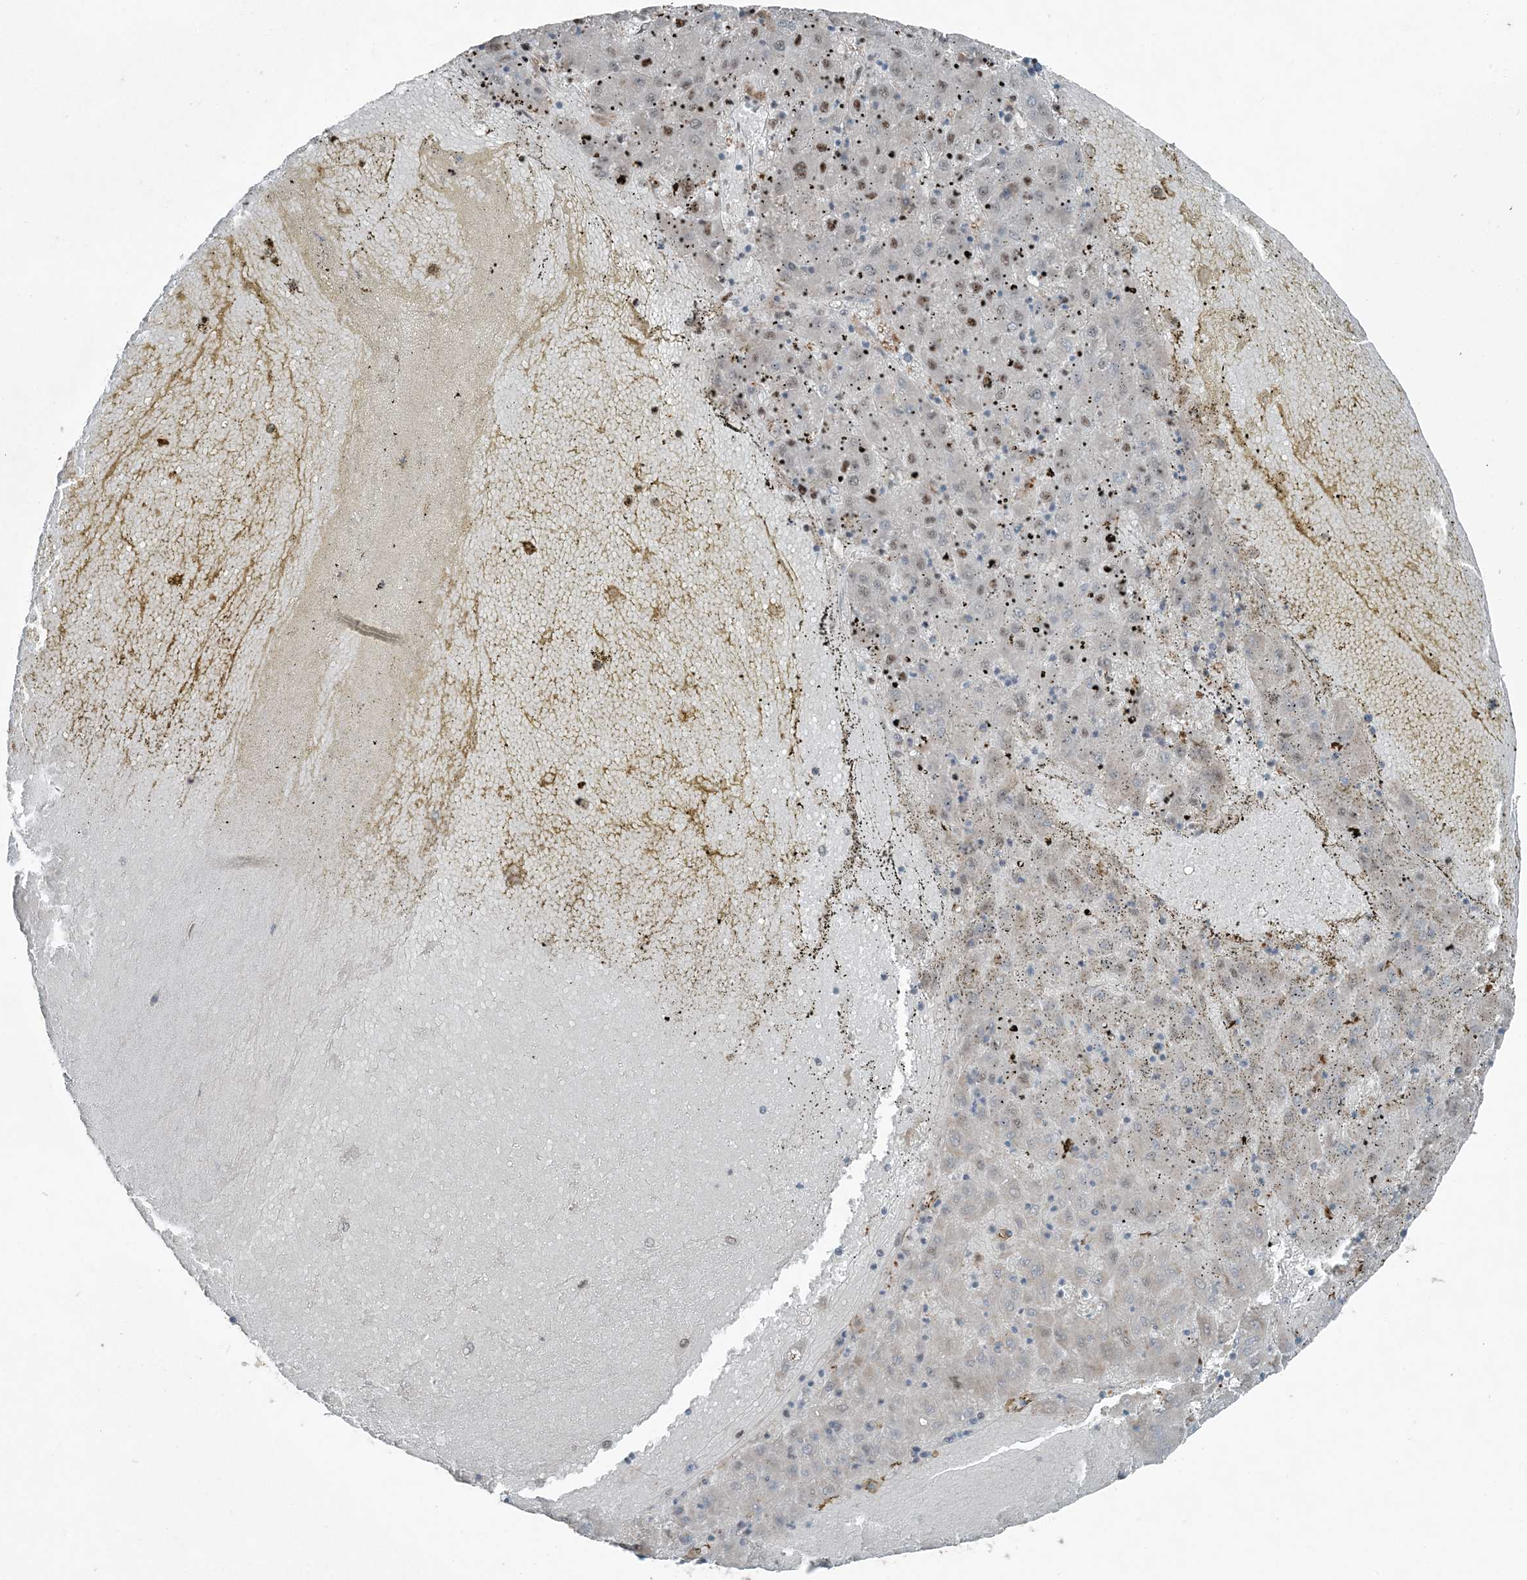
{"staining": {"intensity": "weak", "quantity": "<25%", "location": "nuclear"}, "tissue": "liver cancer", "cell_type": "Tumor cells", "image_type": "cancer", "snomed": [{"axis": "morphology", "description": "Carcinoma, Hepatocellular, NOS"}, {"axis": "topography", "description": "Liver"}], "caption": "Liver hepatocellular carcinoma stained for a protein using immunohistochemistry (IHC) exhibits no staining tumor cells.", "gene": "TADA2B", "patient": {"sex": "male", "age": 72}}